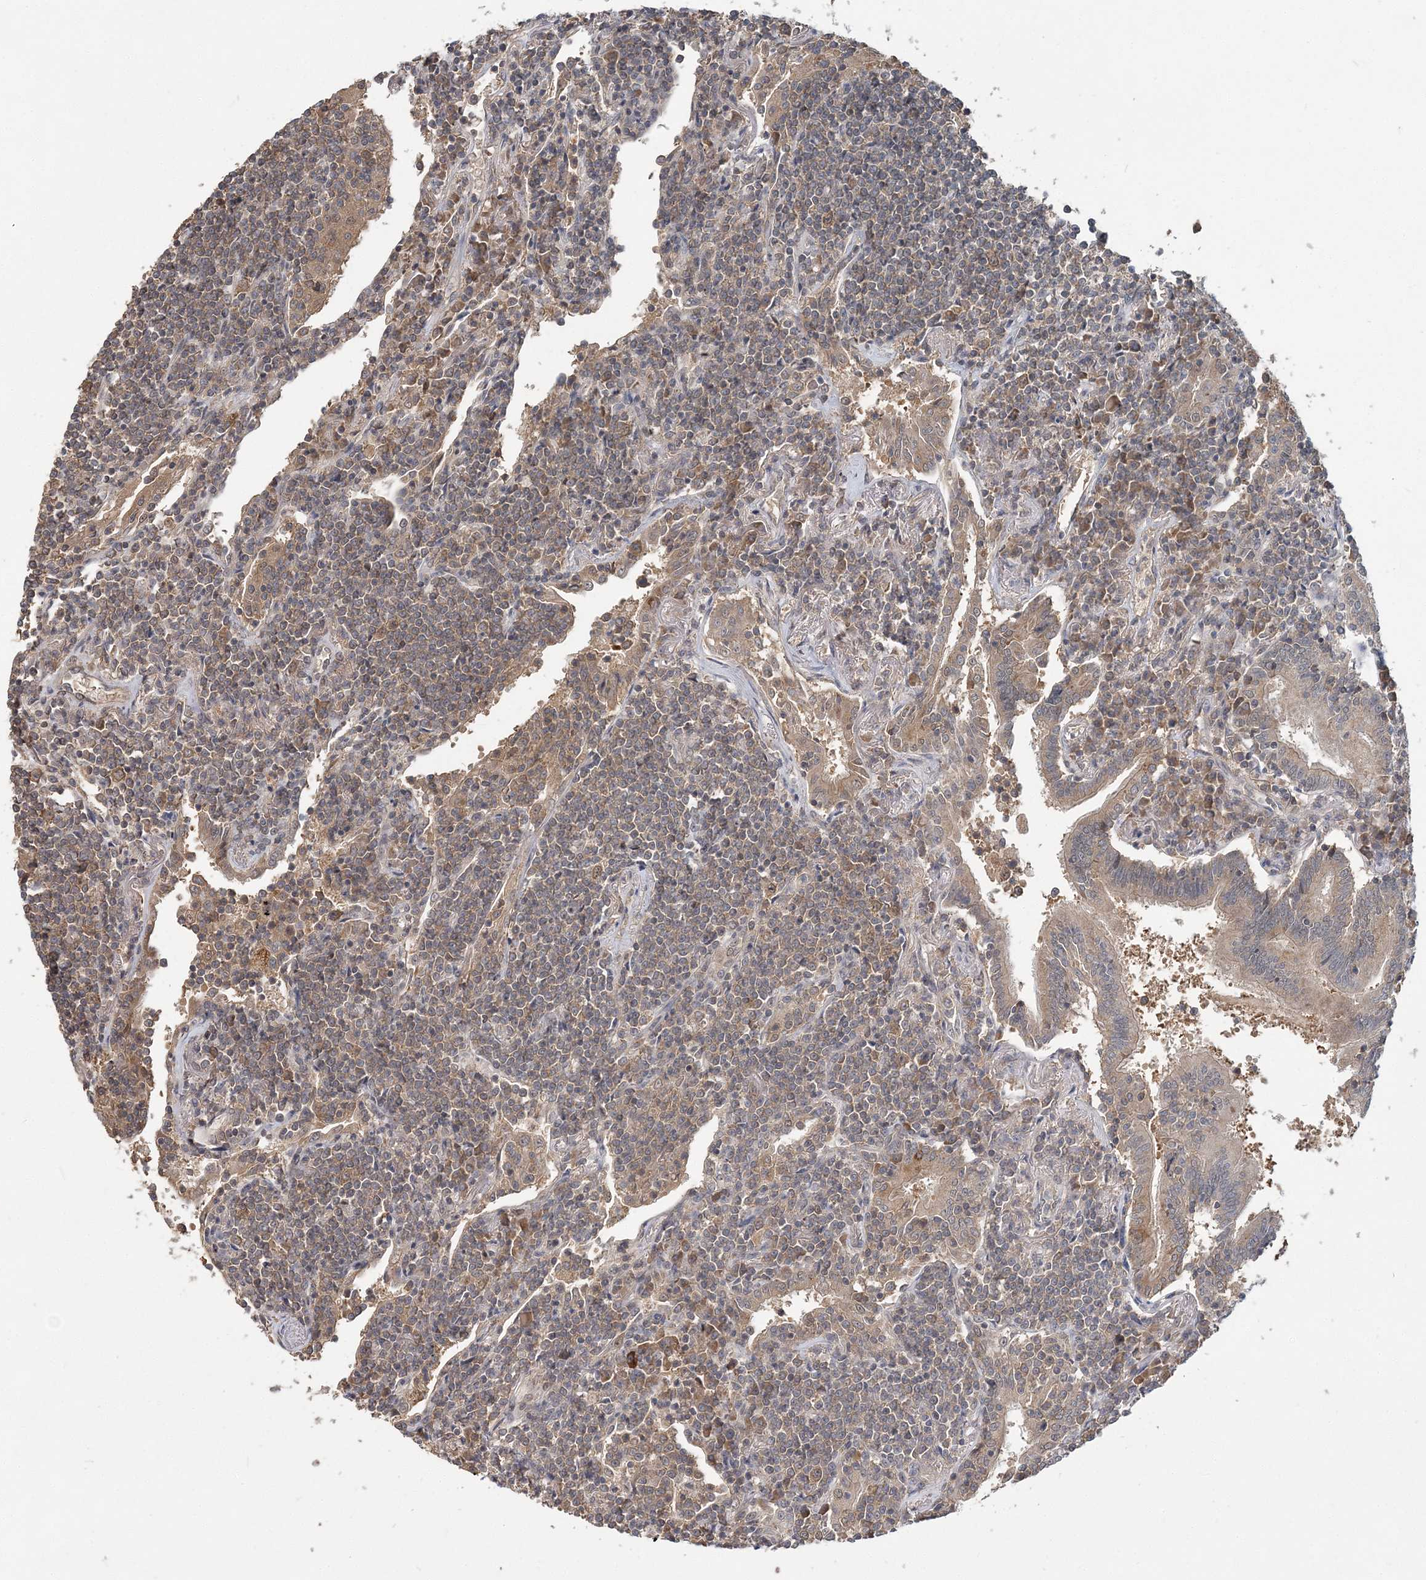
{"staining": {"intensity": "weak", "quantity": ">75%", "location": "cytoplasmic/membranous"}, "tissue": "lymphoma", "cell_type": "Tumor cells", "image_type": "cancer", "snomed": [{"axis": "morphology", "description": "Malignant lymphoma, non-Hodgkin's type, Low grade"}, {"axis": "topography", "description": "Lung"}], "caption": "Brown immunohistochemical staining in malignant lymphoma, non-Hodgkin's type (low-grade) displays weak cytoplasmic/membranous positivity in approximately >75% of tumor cells.", "gene": "RNF25", "patient": {"sex": "female", "age": 71}}